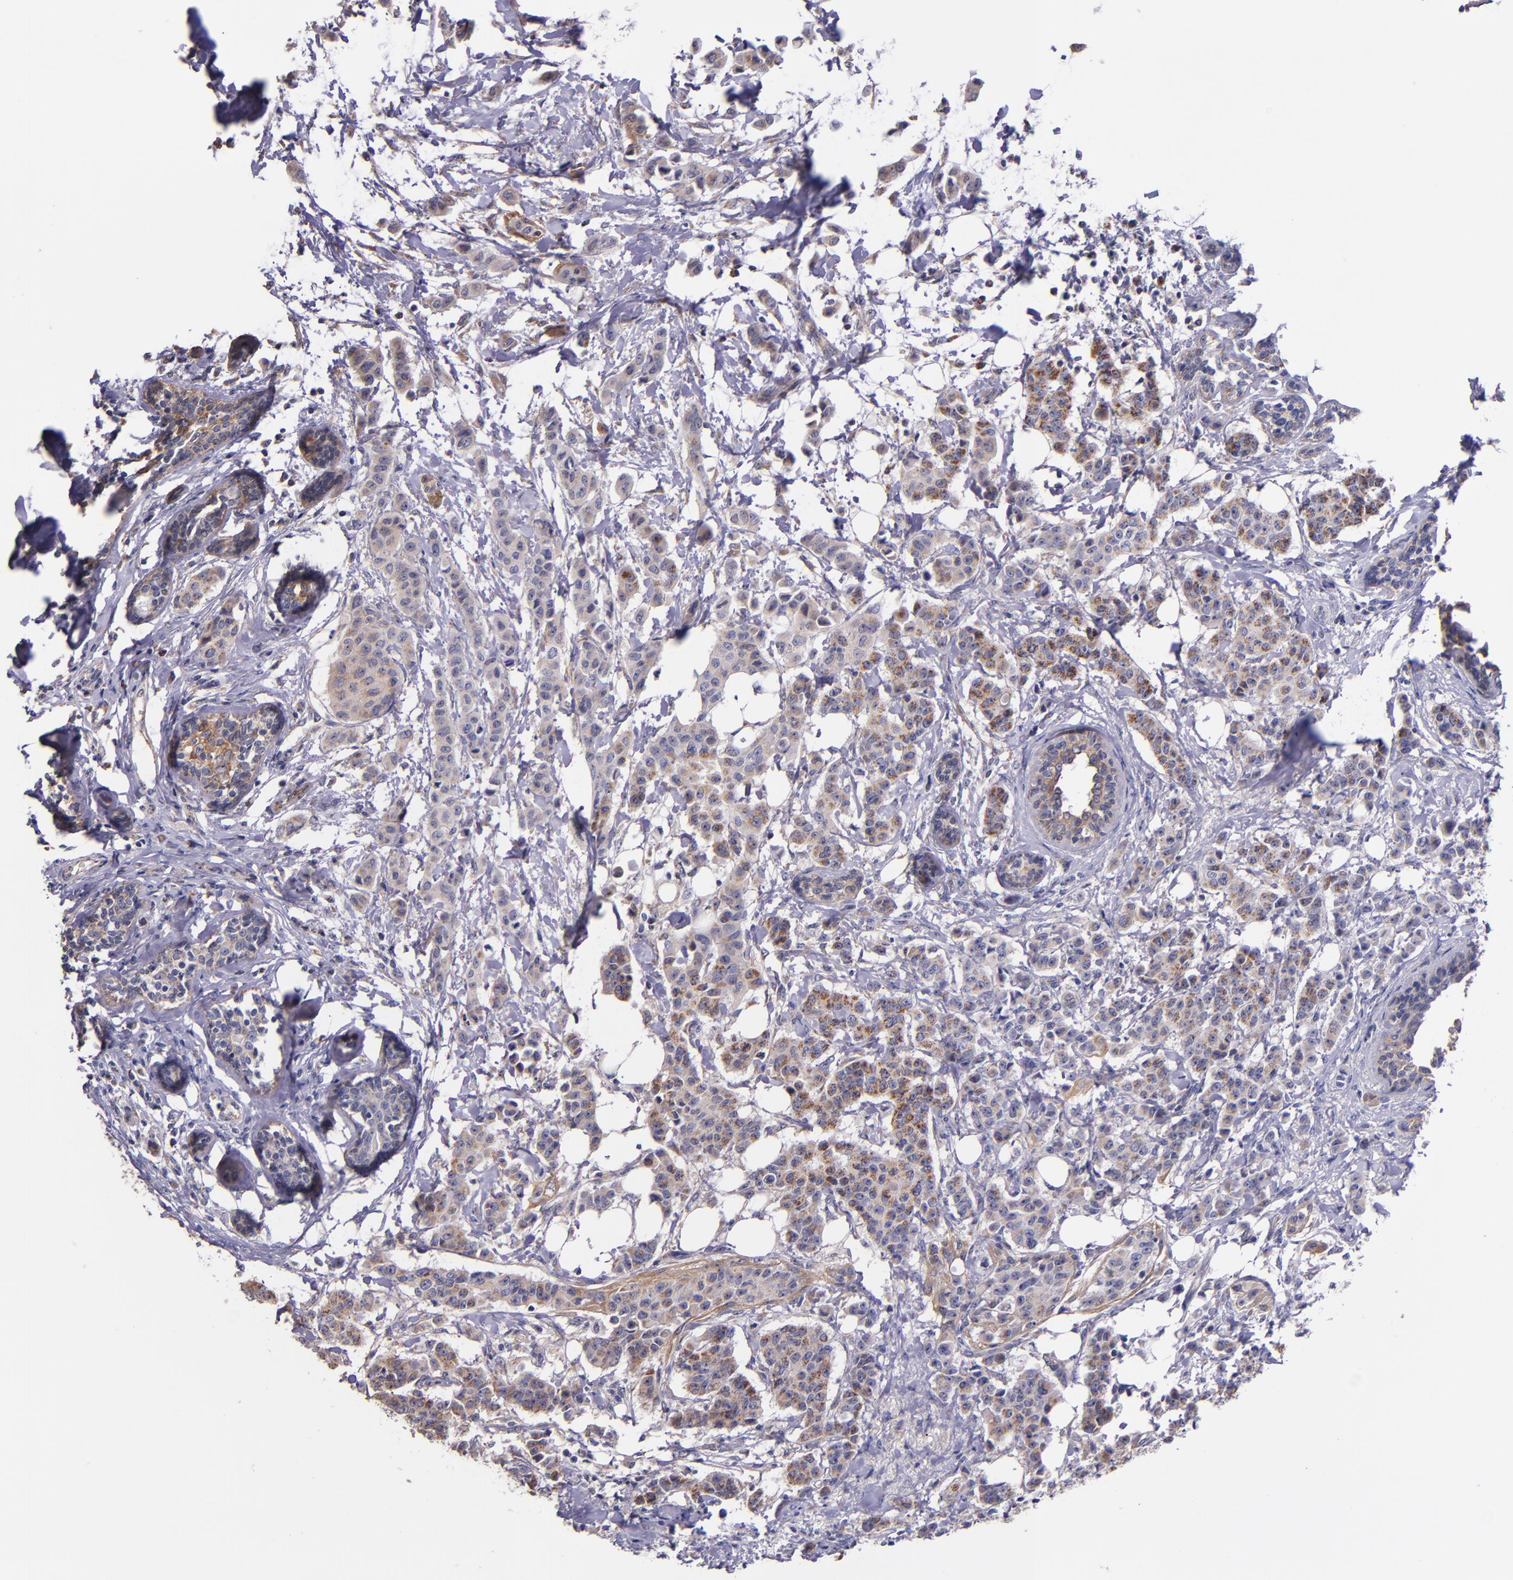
{"staining": {"intensity": "moderate", "quantity": ">75%", "location": "cytoplasmic/membranous"}, "tissue": "breast cancer", "cell_type": "Tumor cells", "image_type": "cancer", "snomed": [{"axis": "morphology", "description": "Duct carcinoma"}, {"axis": "topography", "description": "Breast"}], "caption": "This image shows breast cancer stained with immunohistochemistry (IHC) to label a protein in brown. The cytoplasmic/membranous of tumor cells show moderate positivity for the protein. Nuclei are counter-stained blue.", "gene": "SHC1", "patient": {"sex": "female", "age": 40}}